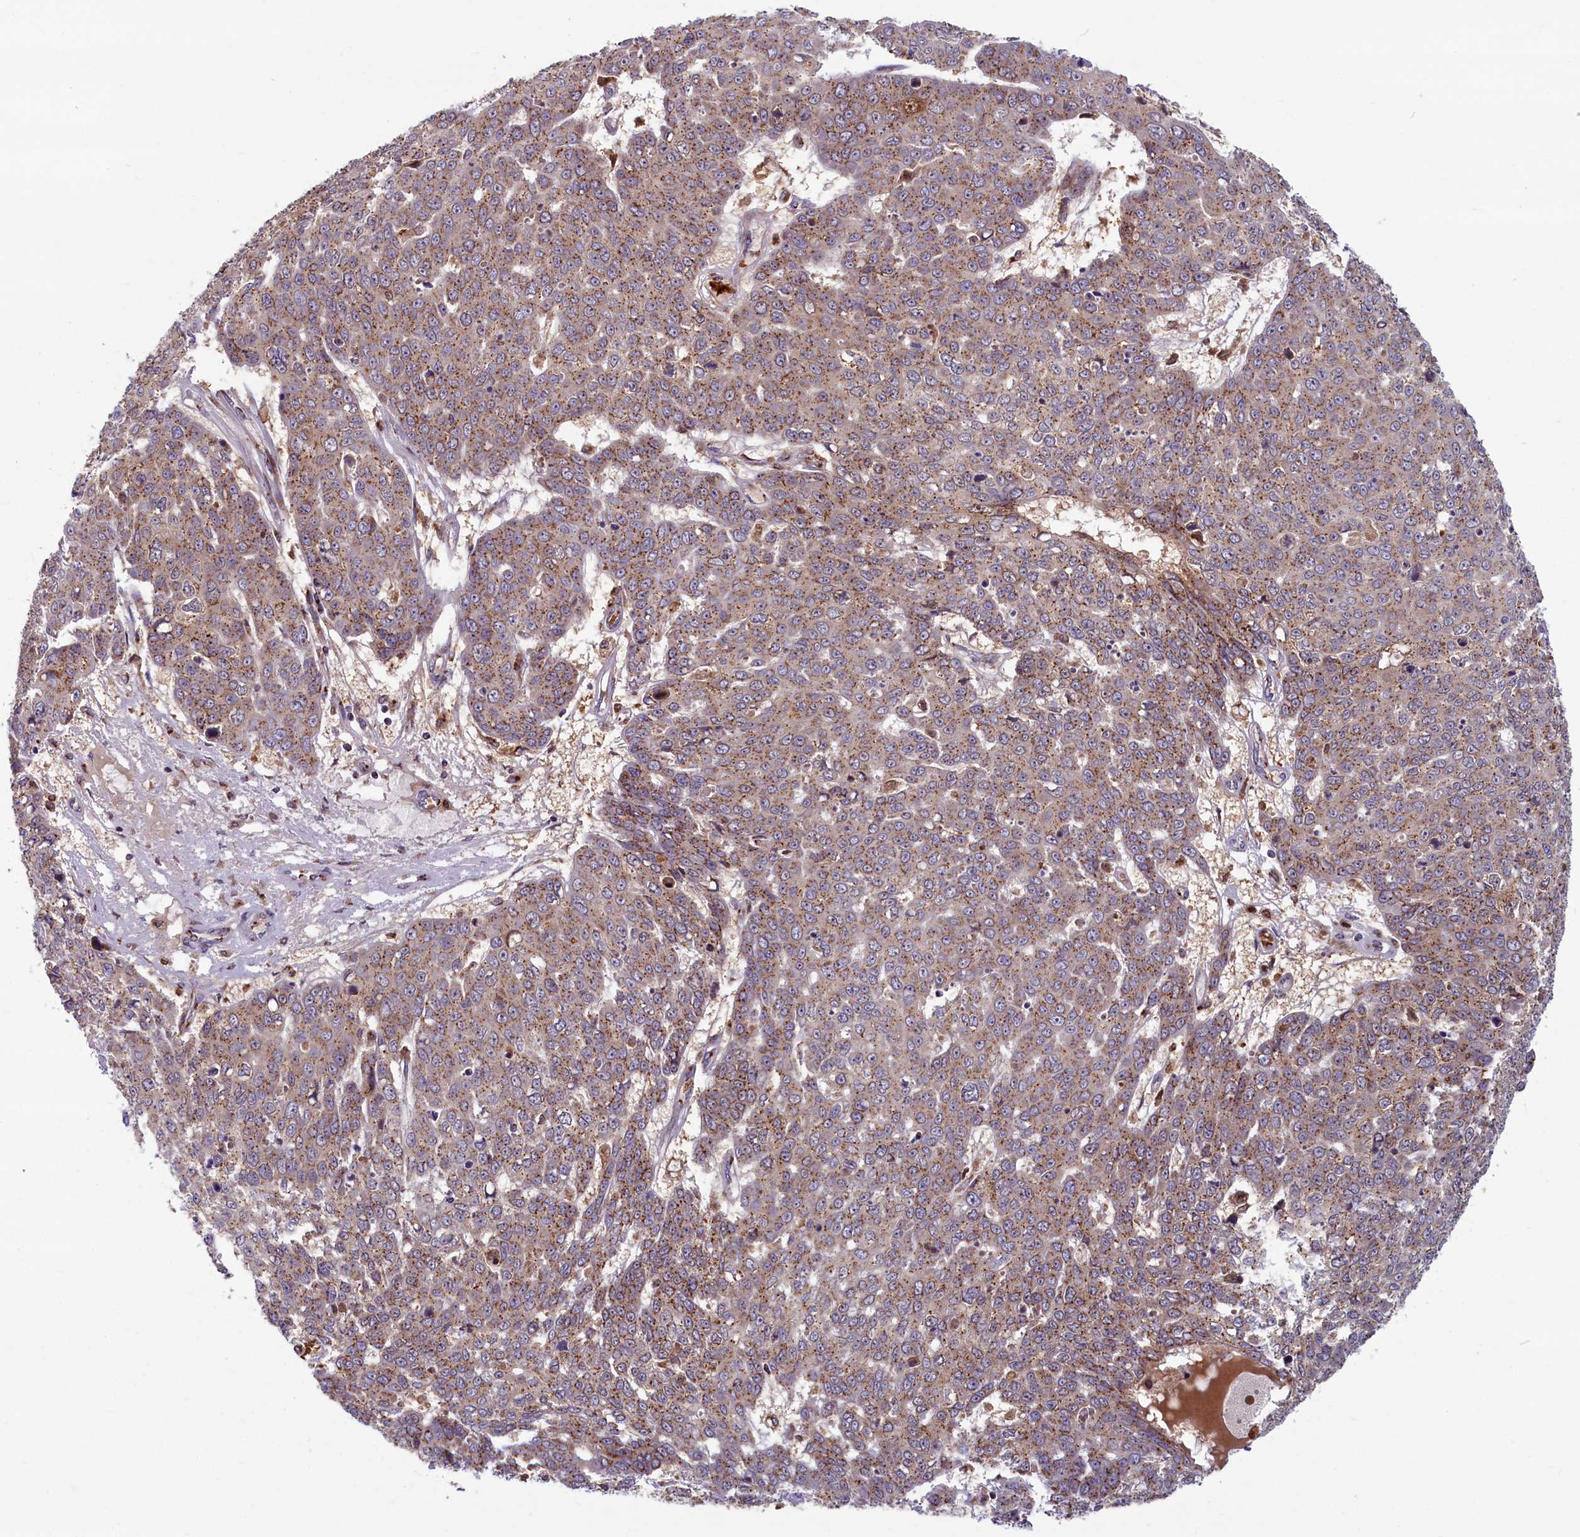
{"staining": {"intensity": "moderate", "quantity": ">75%", "location": "cytoplasmic/membranous"}, "tissue": "skin cancer", "cell_type": "Tumor cells", "image_type": "cancer", "snomed": [{"axis": "morphology", "description": "Normal tissue, NOS"}, {"axis": "morphology", "description": "Squamous cell carcinoma, NOS"}, {"axis": "topography", "description": "Skin"}], "caption": "High-magnification brightfield microscopy of skin cancer stained with DAB (brown) and counterstained with hematoxylin (blue). tumor cells exhibit moderate cytoplasmic/membranous staining is appreciated in approximately>75% of cells.", "gene": "BLVRB", "patient": {"sex": "male", "age": 72}}